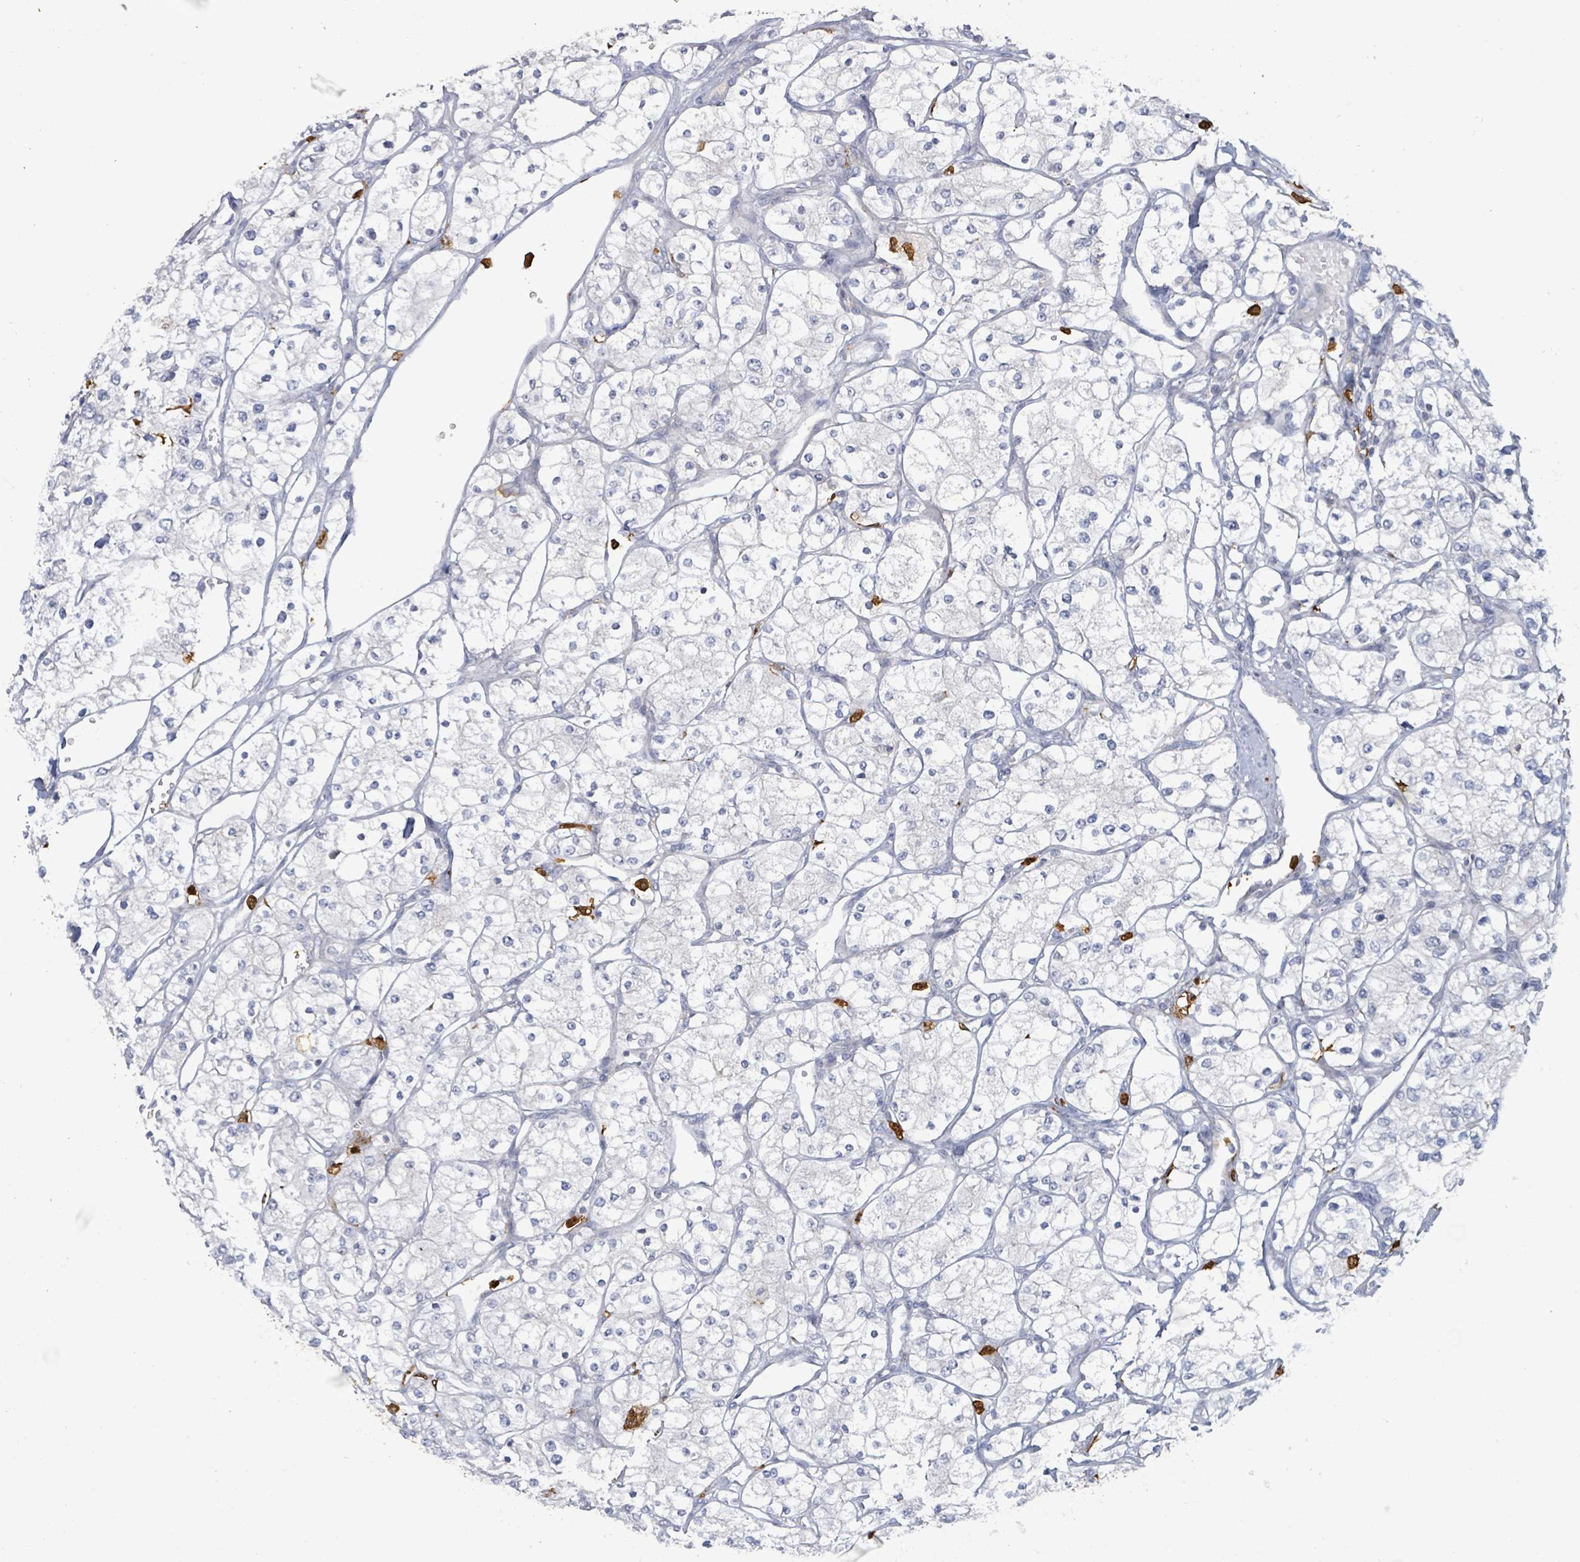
{"staining": {"intensity": "negative", "quantity": "none", "location": "none"}, "tissue": "renal cancer", "cell_type": "Tumor cells", "image_type": "cancer", "snomed": [{"axis": "morphology", "description": "Adenocarcinoma, NOS"}, {"axis": "topography", "description": "Kidney"}], "caption": "This is an immunohistochemistry image of human renal cancer (adenocarcinoma). There is no staining in tumor cells.", "gene": "FAM210A", "patient": {"sex": "male", "age": 80}}